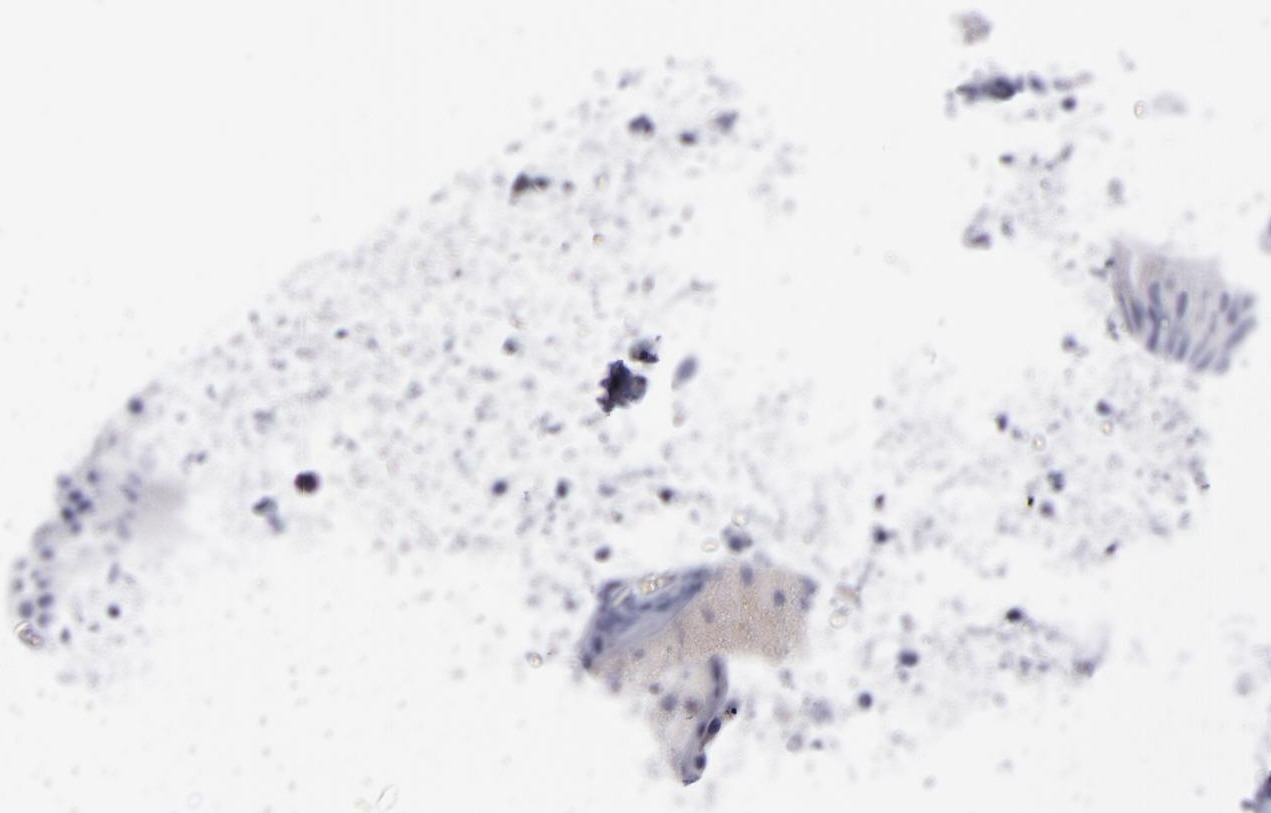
{"staining": {"intensity": "negative", "quantity": "none", "location": "none"}, "tissue": "epididymis", "cell_type": "Glandular cells", "image_type": "normal", "snomed": [{"axis": "morphology", "description": "Normal tissue, NOS"}, {"axis": "topography", "description": "Testis"}, {"axis": "topography", "description": "Epididymis"}], "caption": "An image of epididymis stained for a protein exhibits no brown staining in glandular cells. (DAB (3,3'-diaminobenzidine) IHC, high magnification).", "gene": "AURKA", "patient": {"sex": "male", "age": 36}}